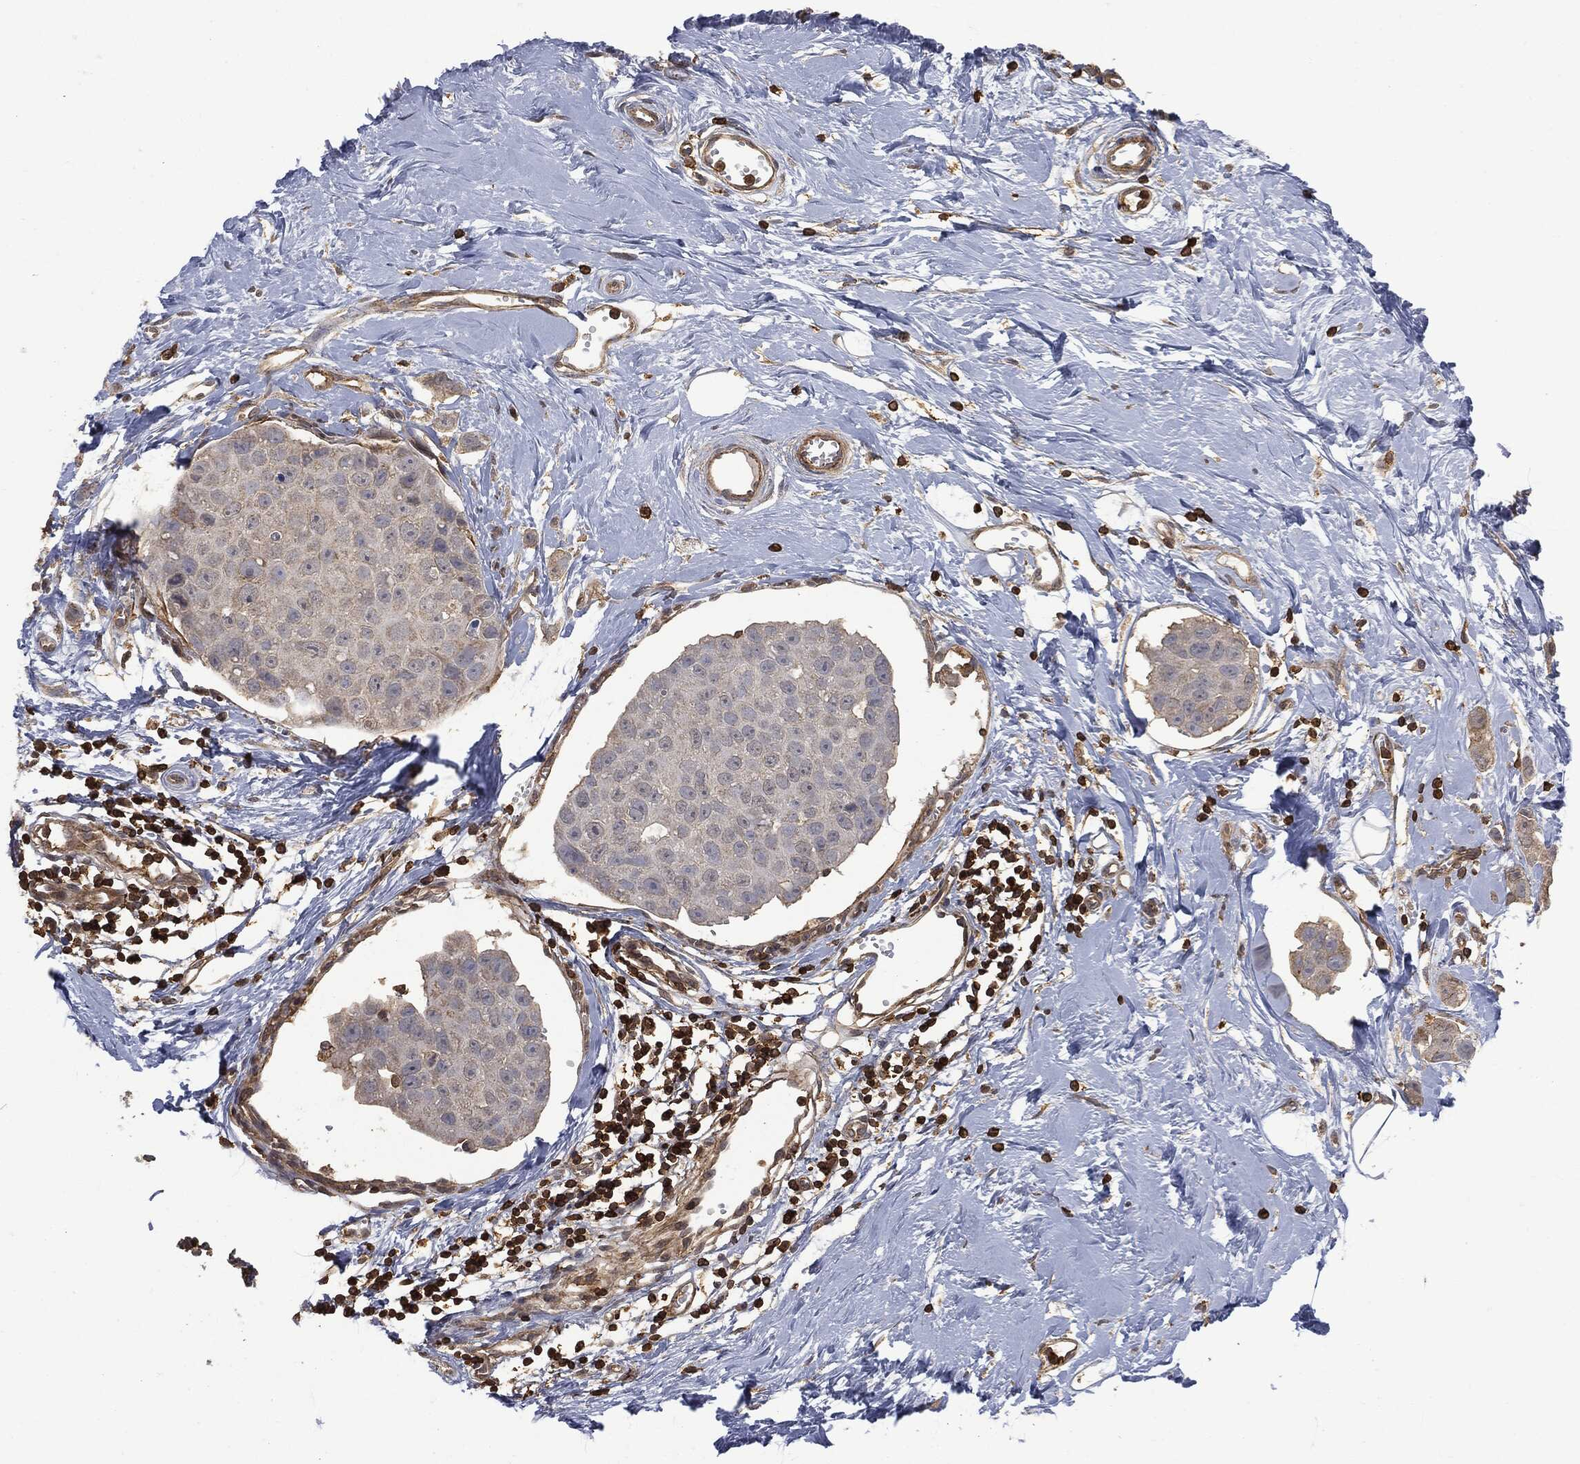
{"staining": {"intensity": "negative", "quantity": "none", "location": "none"}, "tissue": "breast cancer", "cell_type": "Tumor cells", "image_type": "cancer", "snomed": [{"axis": "morphology", "description": "Duct carcinoma"}, {"axis": "topography", "description": "Breast"}], "caption": "Tumor cells show no significant positivity in intraductal carcinoma (breast).", "gene": "PSMB10", "patient": {"sex": "female", "age": 35}}